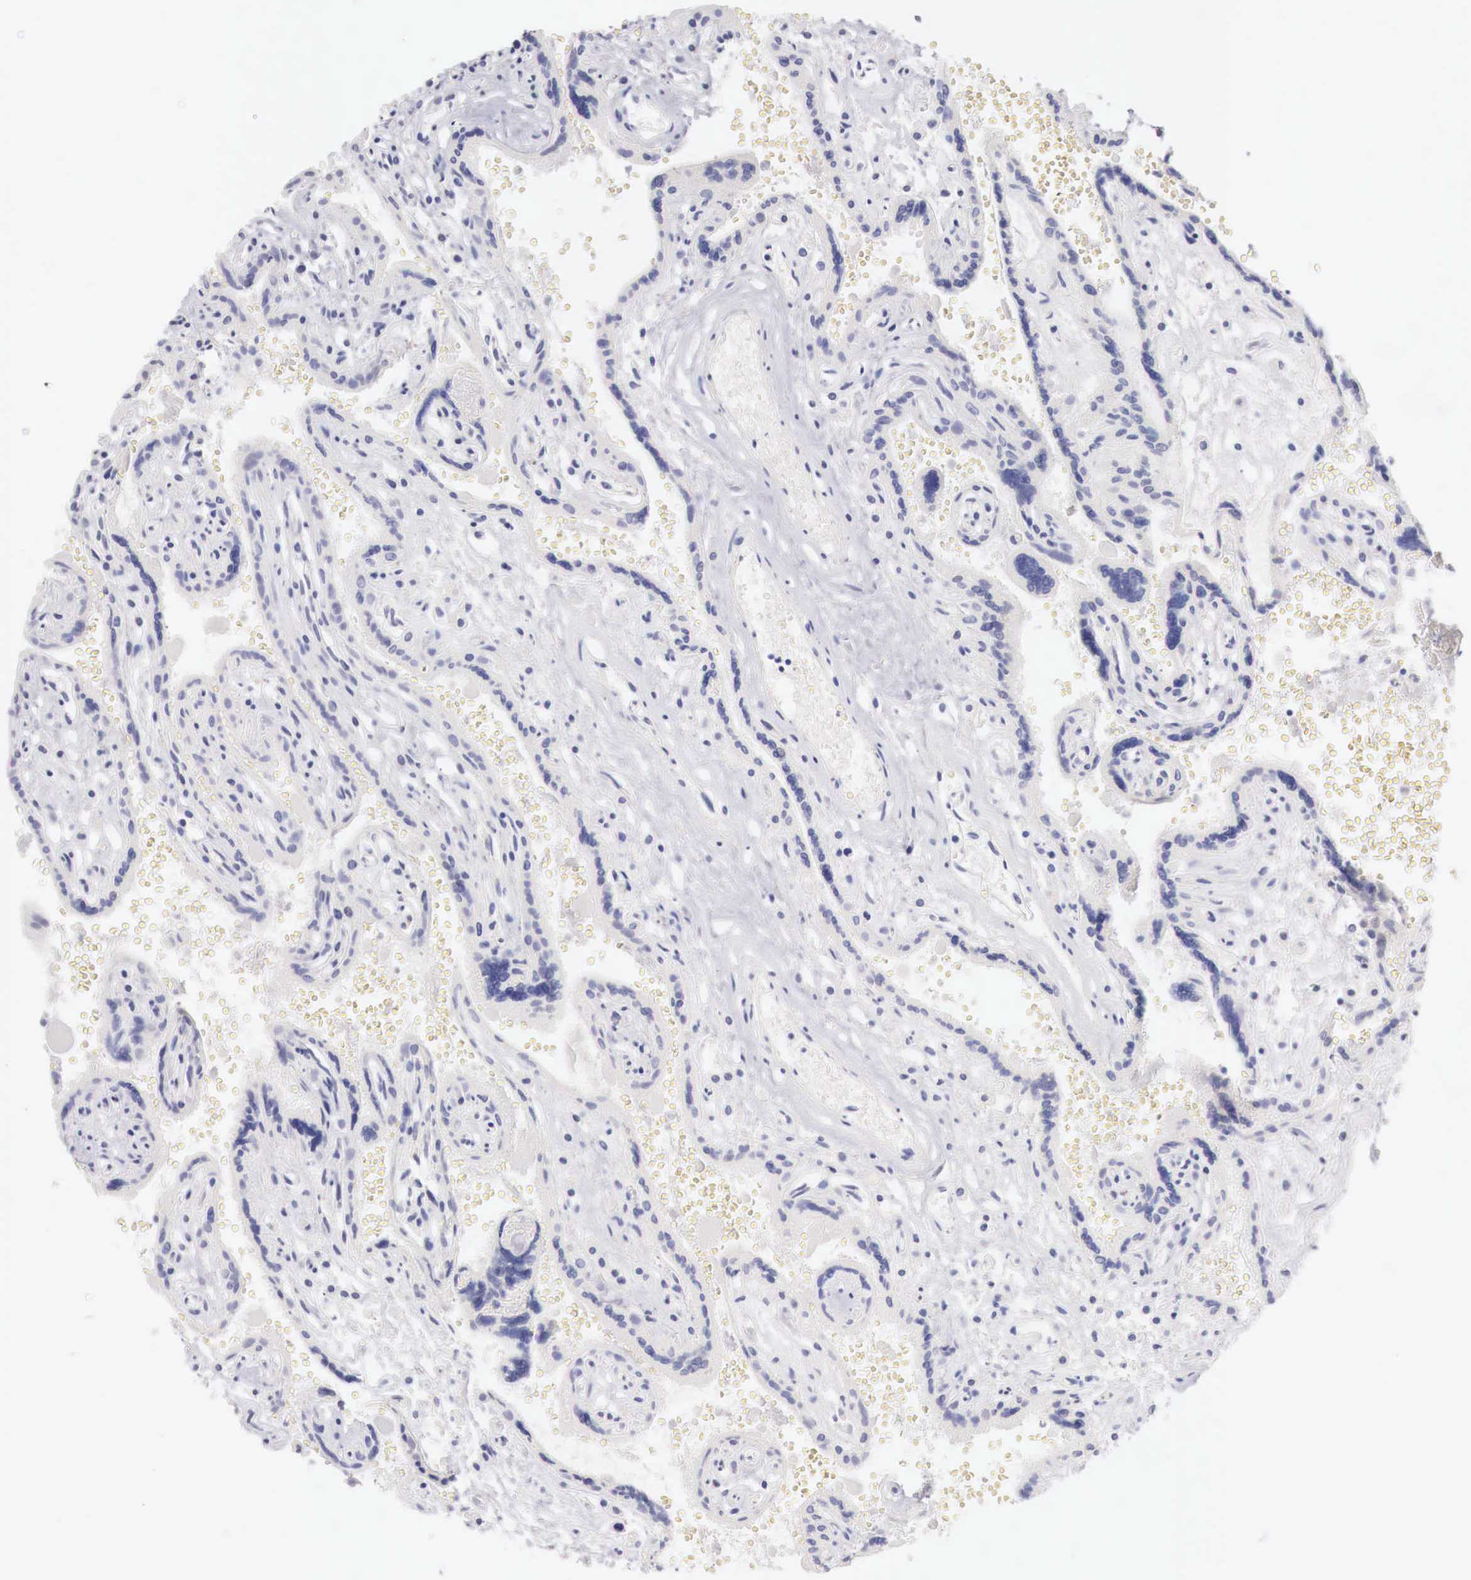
{"staining": {"intensity": "negative", "quantity": "none", "location": "none"}, "tissue": "placenta", "cell_type": "Trophoblastic cells", "image_type": "normal", "snomed": [{"axis": "morphology", "description": "Normal tissue, NOS"}, {"axis": "topography", "description": "Placenta"}], "caption": "Immunohistochemistry (IHC) of unremarkable placenta shows no expression in trophoblastic cells.", "gene": "TRIM13", "patient": {"sex": "female", "age": 40}}